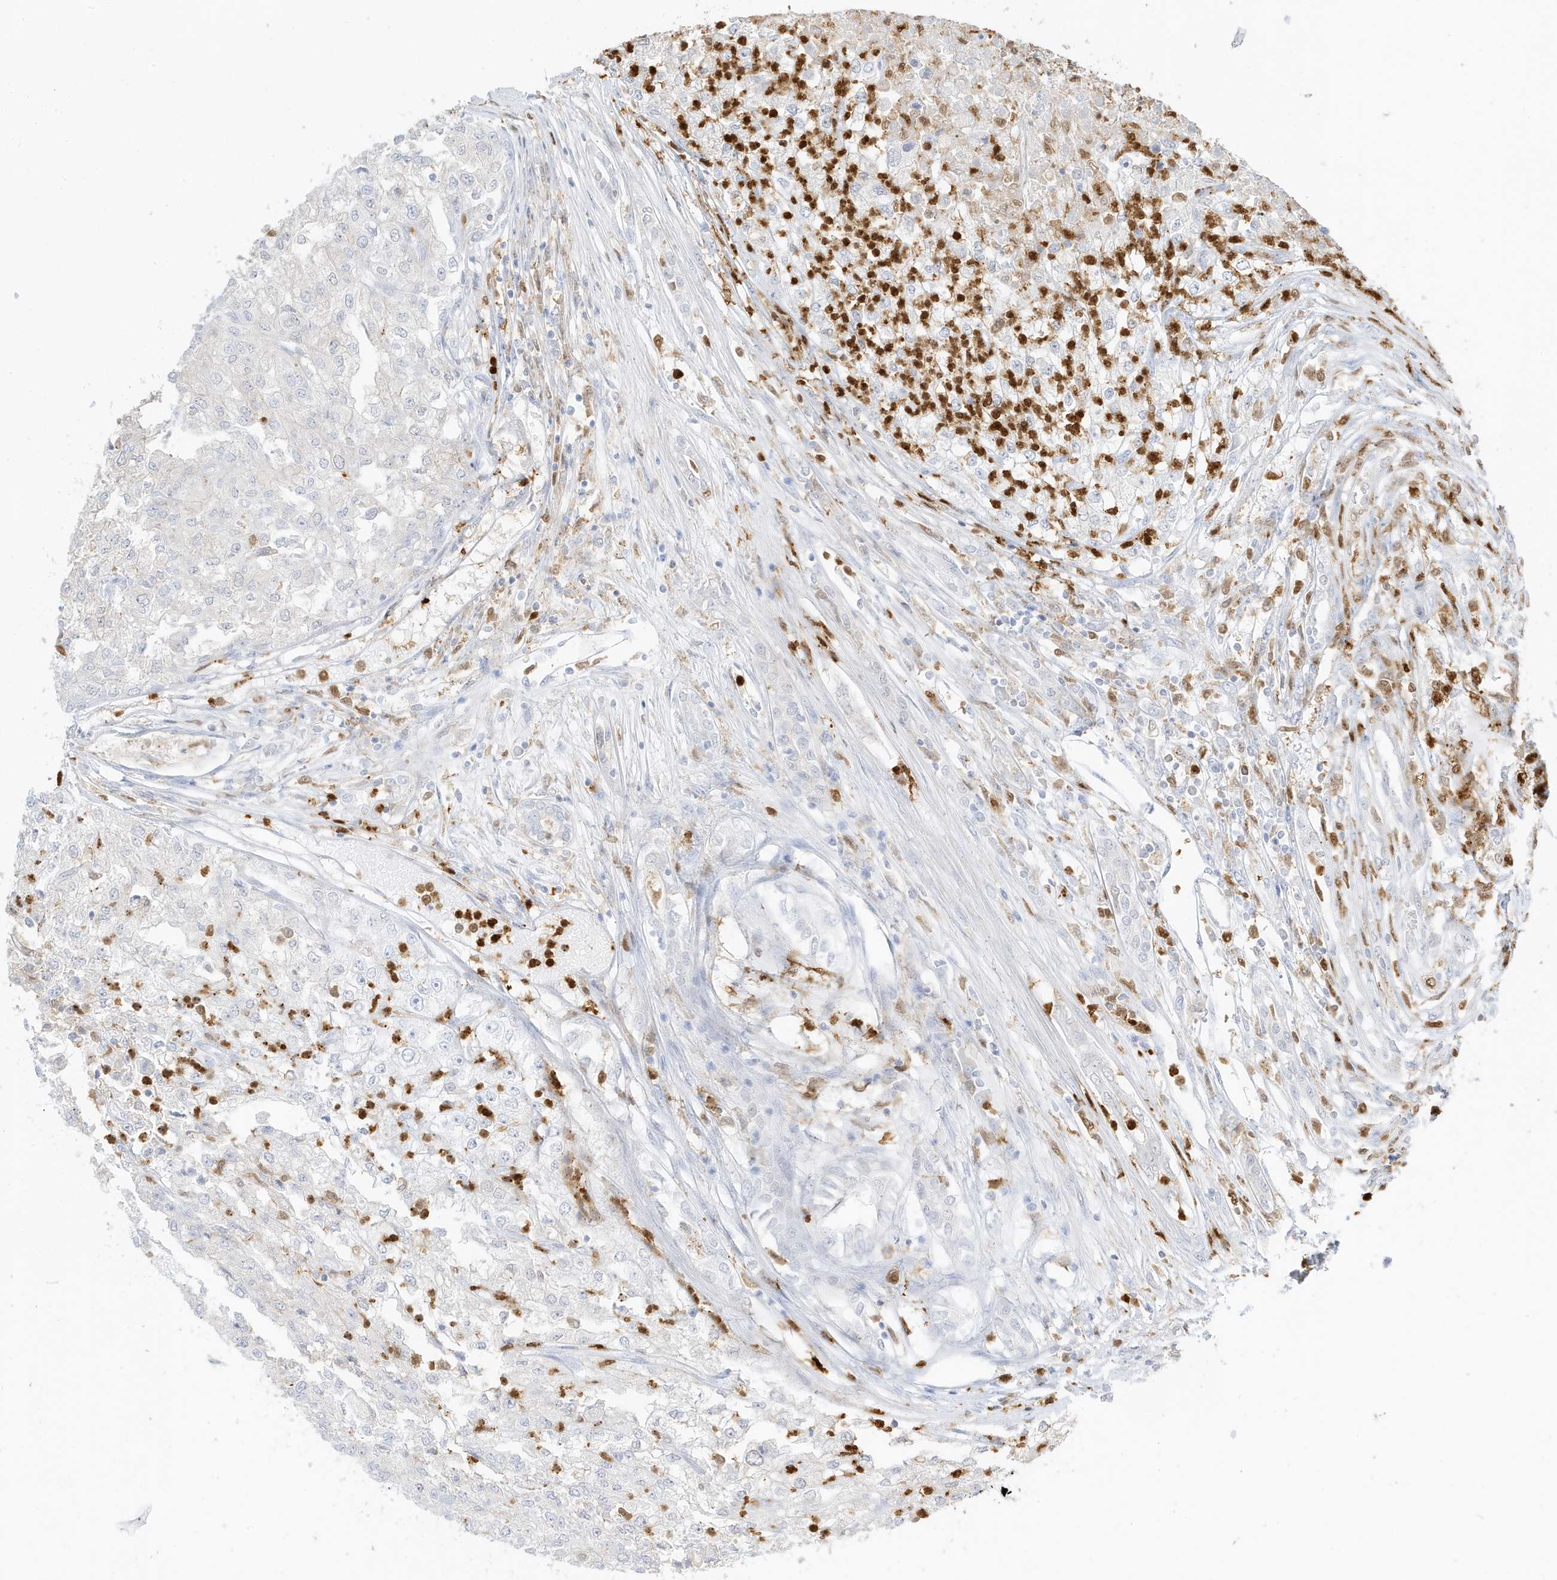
{"staining": {"intensity": "negative", "quantity": "none", "location": "none"}, "tissue": "renal cancer", "cell_type": "Tumor cells", "image_type": "cancer", "snomed": [{"axis": "morphology", "description": "Adenocarcinoma, NOS"}, {"axis": "topography", "description": "Kidney"}], "caption": "DAB (3,3'-diaminobenzidine) immunohistochemical staining of adenocarcinoma (renal) demonstrates no significant expression in tumor cells.", "gene": "GCA", "patient": {"sex": "female", "age": 54}}